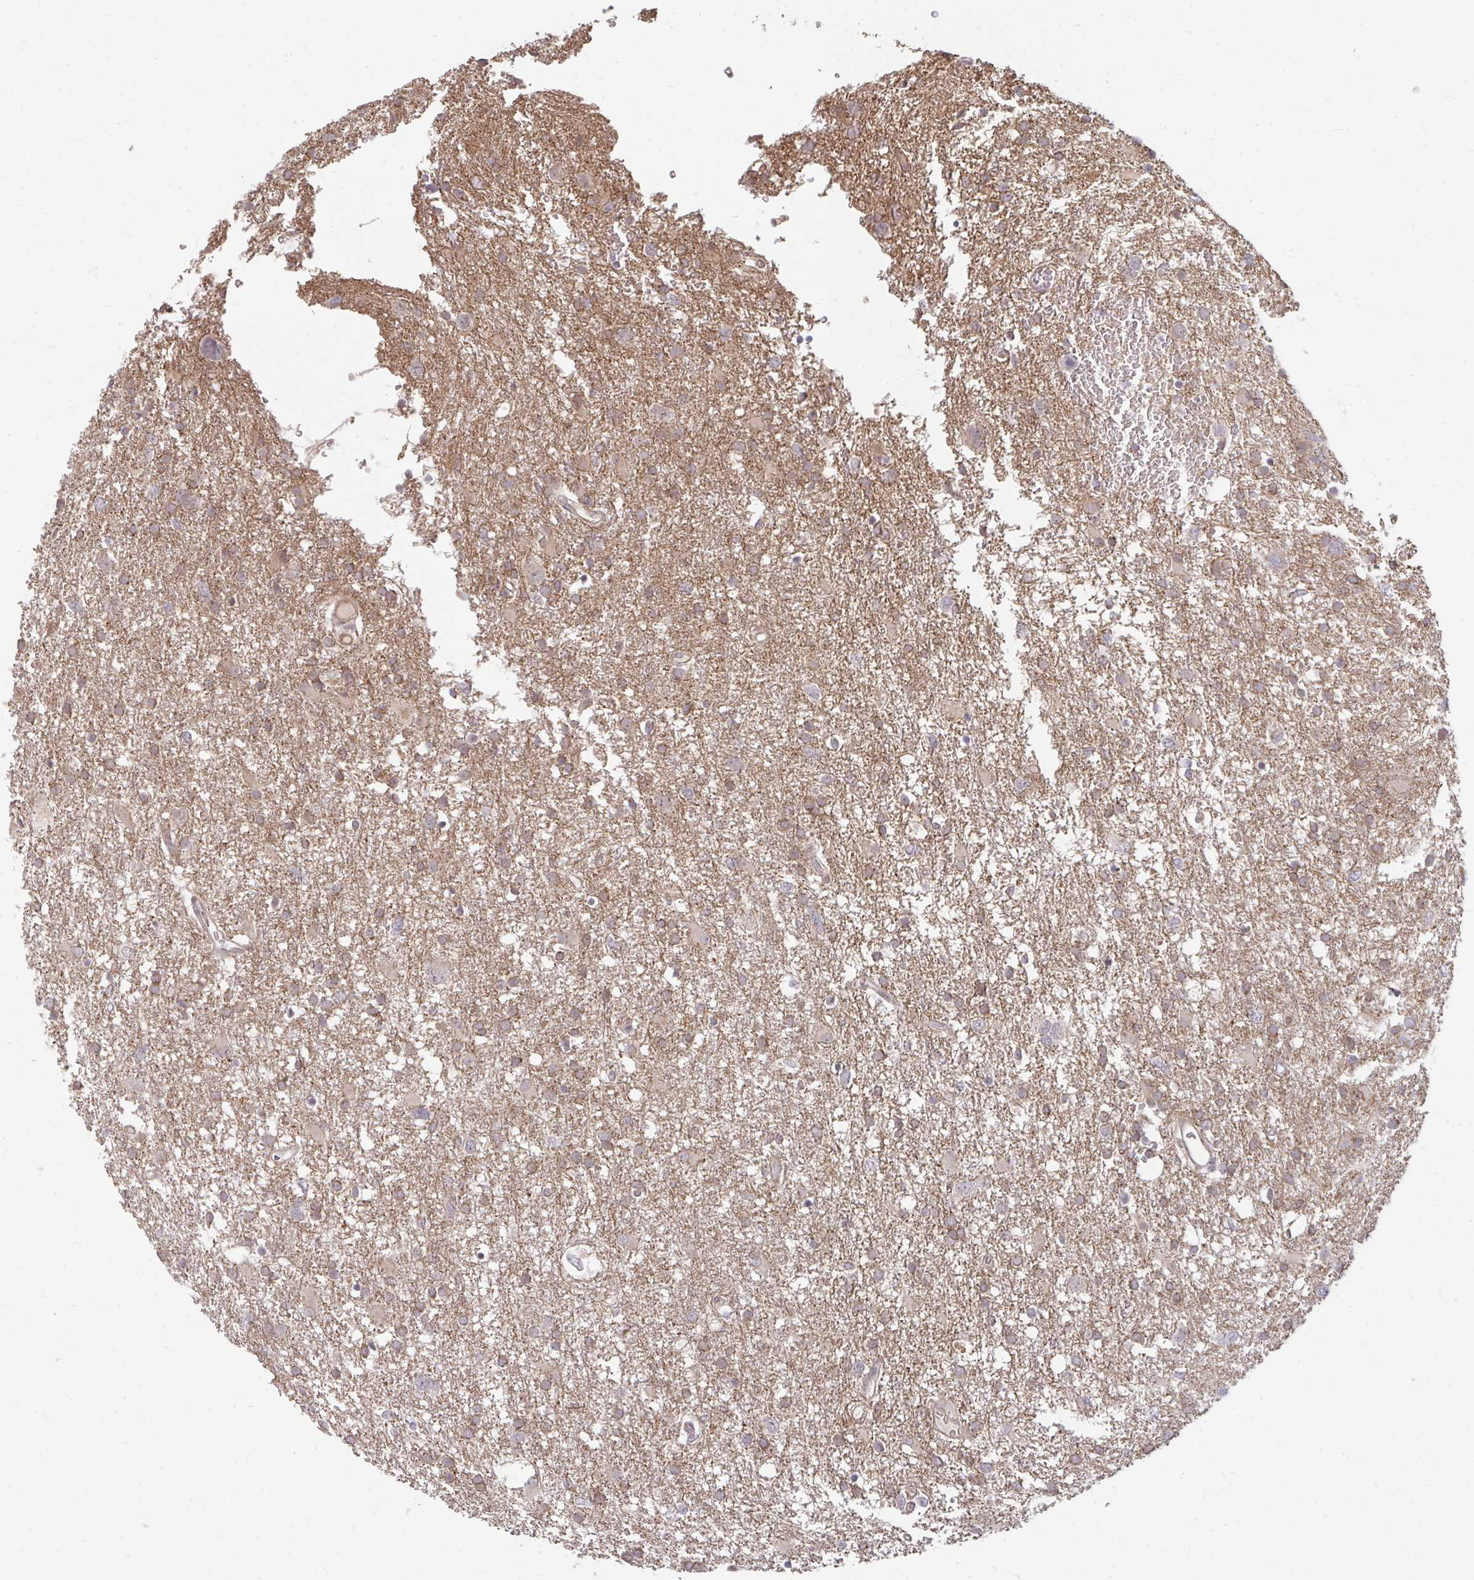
{"staining": {"intensity": "moderate", "quantity": "25%-75%", "location": "cytoplasmic/membranous"}, "tissue": "glioma", "cell_type": "Tumor cells", "image_type": "cancer", "snomed": [{"axis": "morphology", "description": "Glioma, malignant, High grade"}, {"axis": "topography", "description": "Brain"}], "caption": "This is an image of IHC staining of glioma, which shows moderate staining in the cytoplasmic/membranous of tumor cells.", "gene": "ZNF285", "patient": {"sex": "male", "age": 61}}